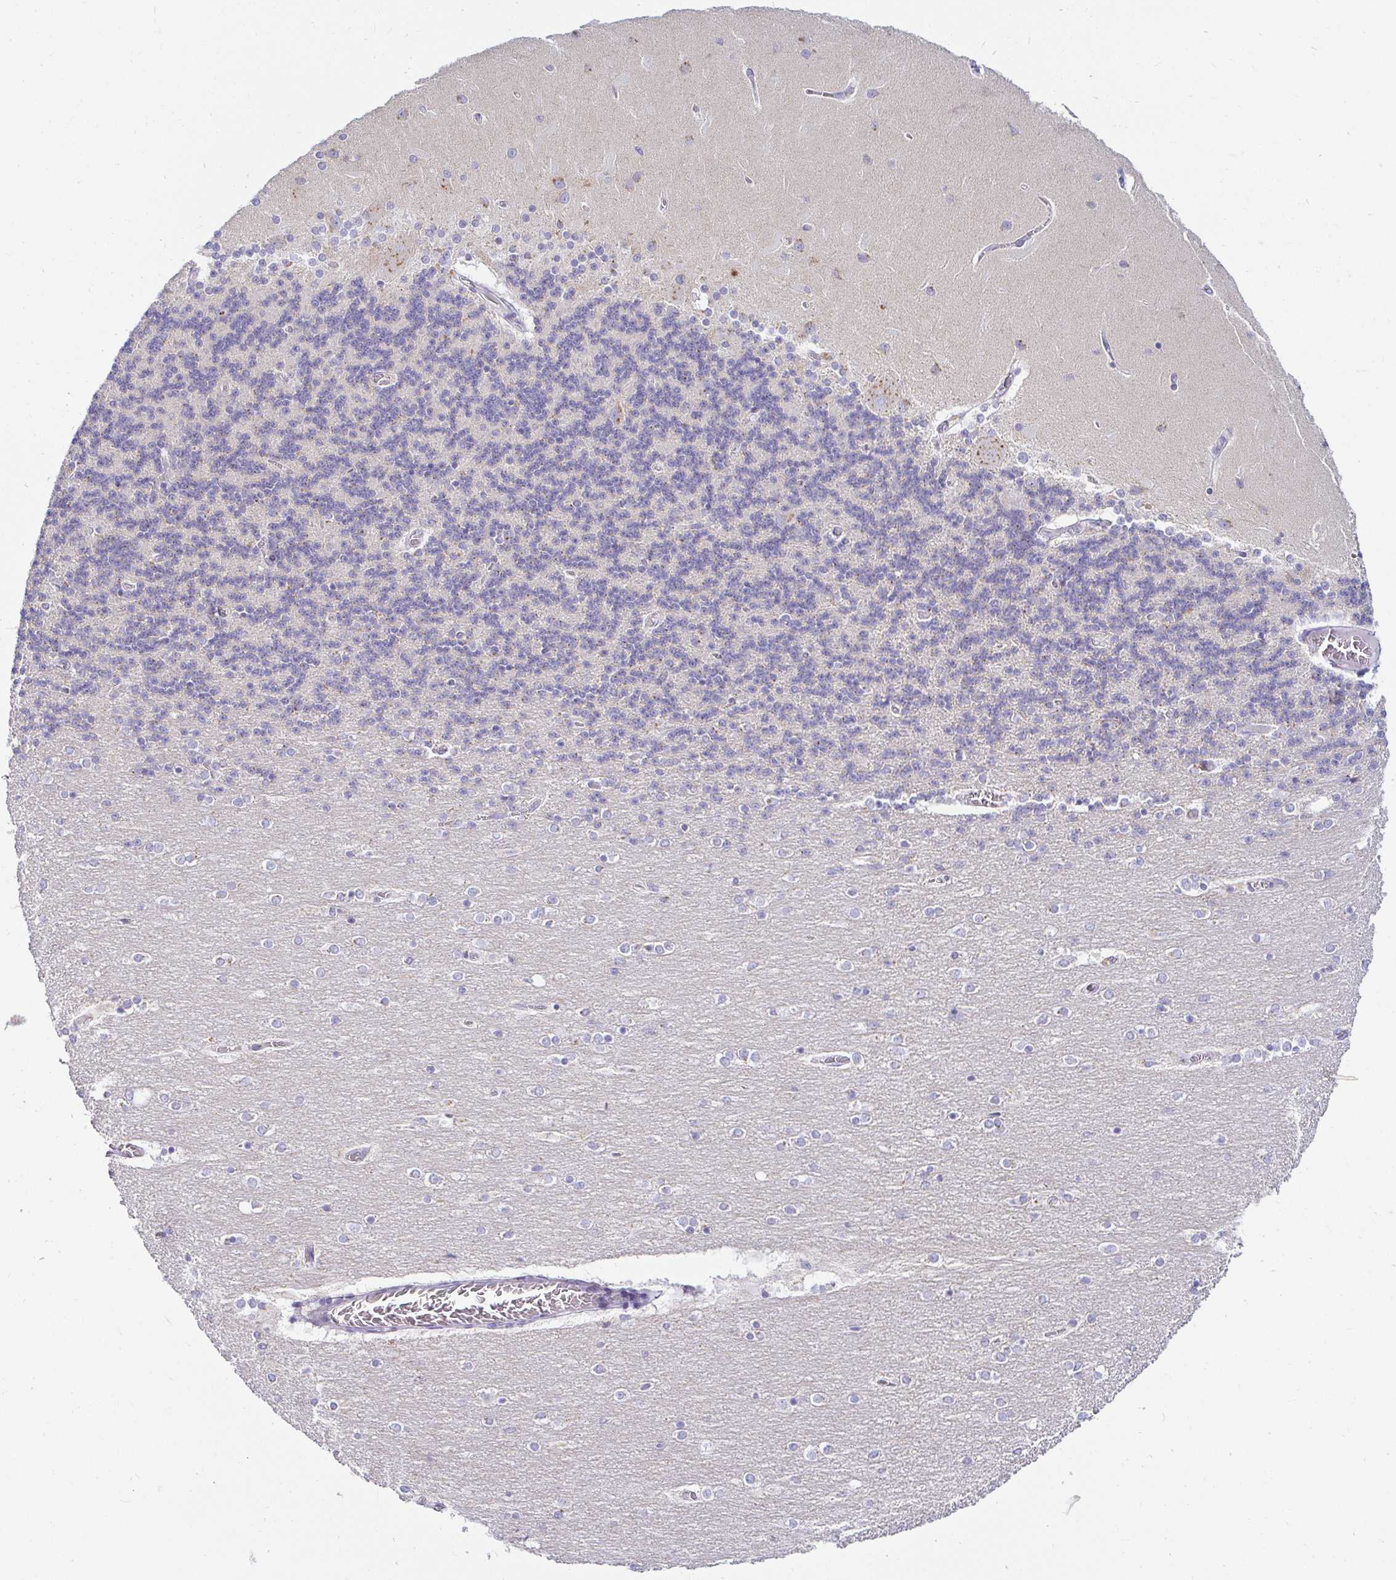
{"staining": {"intensity": "negative", "quantity": "none", "location": "none"}, "tissue": "cerebellum", "cell_type": "Cells in granular layer", "image_type": "normal", "snomed": [{"axis": "morphology", "description": "Normal tissue, NOS"}, {"axis": "topography", "description": "Cerebellum"}], "caption": "A high-resolution histopathology image shows IHC staining of unremarkable cerebellum, which displays no significant staining in cells in granular layer. Brightfield microscopy of immunohistochemistry (IHC) stained with DAB (brown) and hematoxylin (blue), captured at high magnification.", "gene": "OR51D1", "patient": {"sex": "female", "age": 54}}